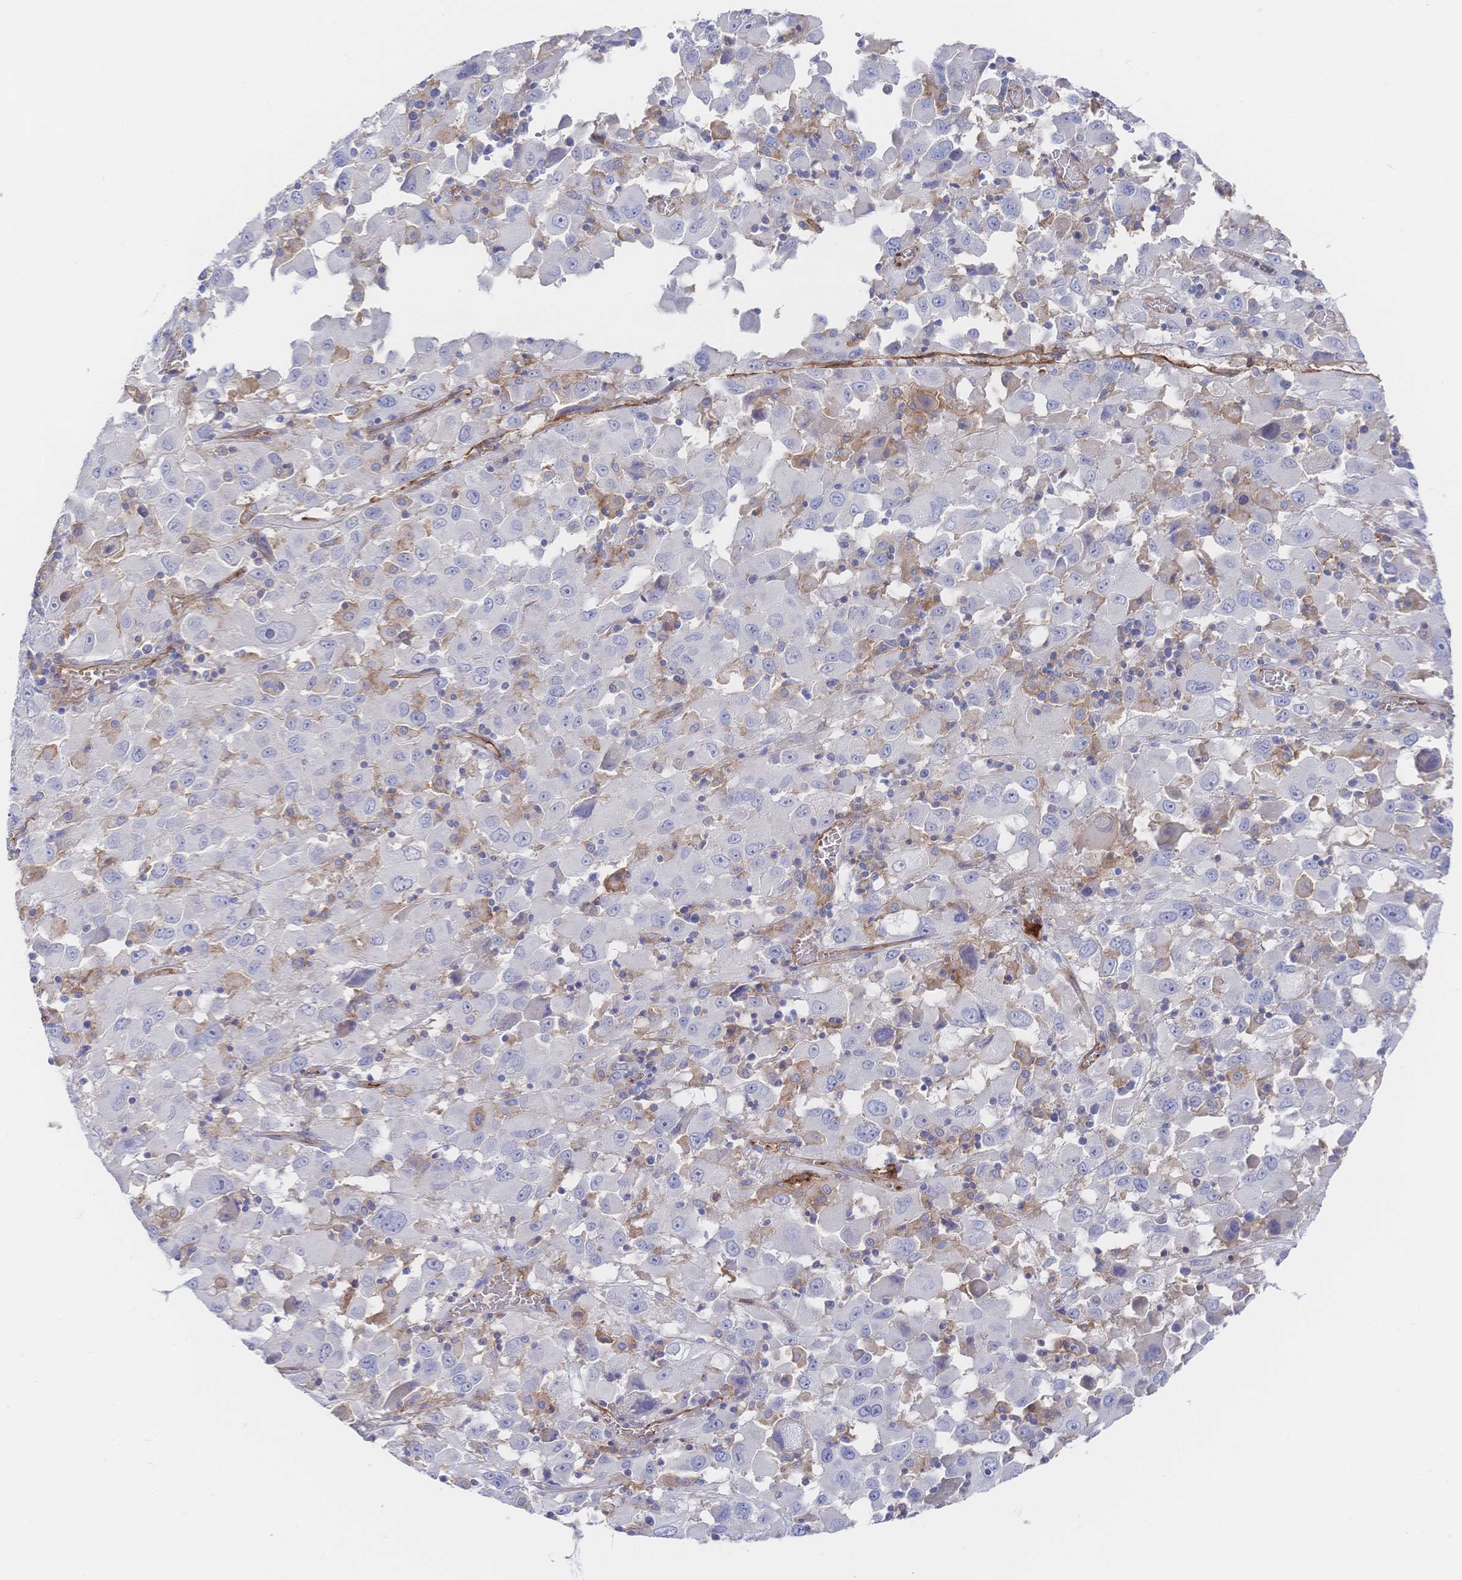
{"staining": {"intensity": "negative", "quantity": "none", "location": "none"}, "tissue": "melanoma", "cell_type": "Tumor cells", "image_type": "cancer", "snomed": [{"axis": "morphology", "description": "Malignant melanoma, Metastatic site"}, {"axis": "topography", "description": "Soft tissue"}], "caption": "The micrograph reveals no staining of tumor cells in melanoma.", "gene": "F11R", "patient": {"sex": "male", "age": 50}}